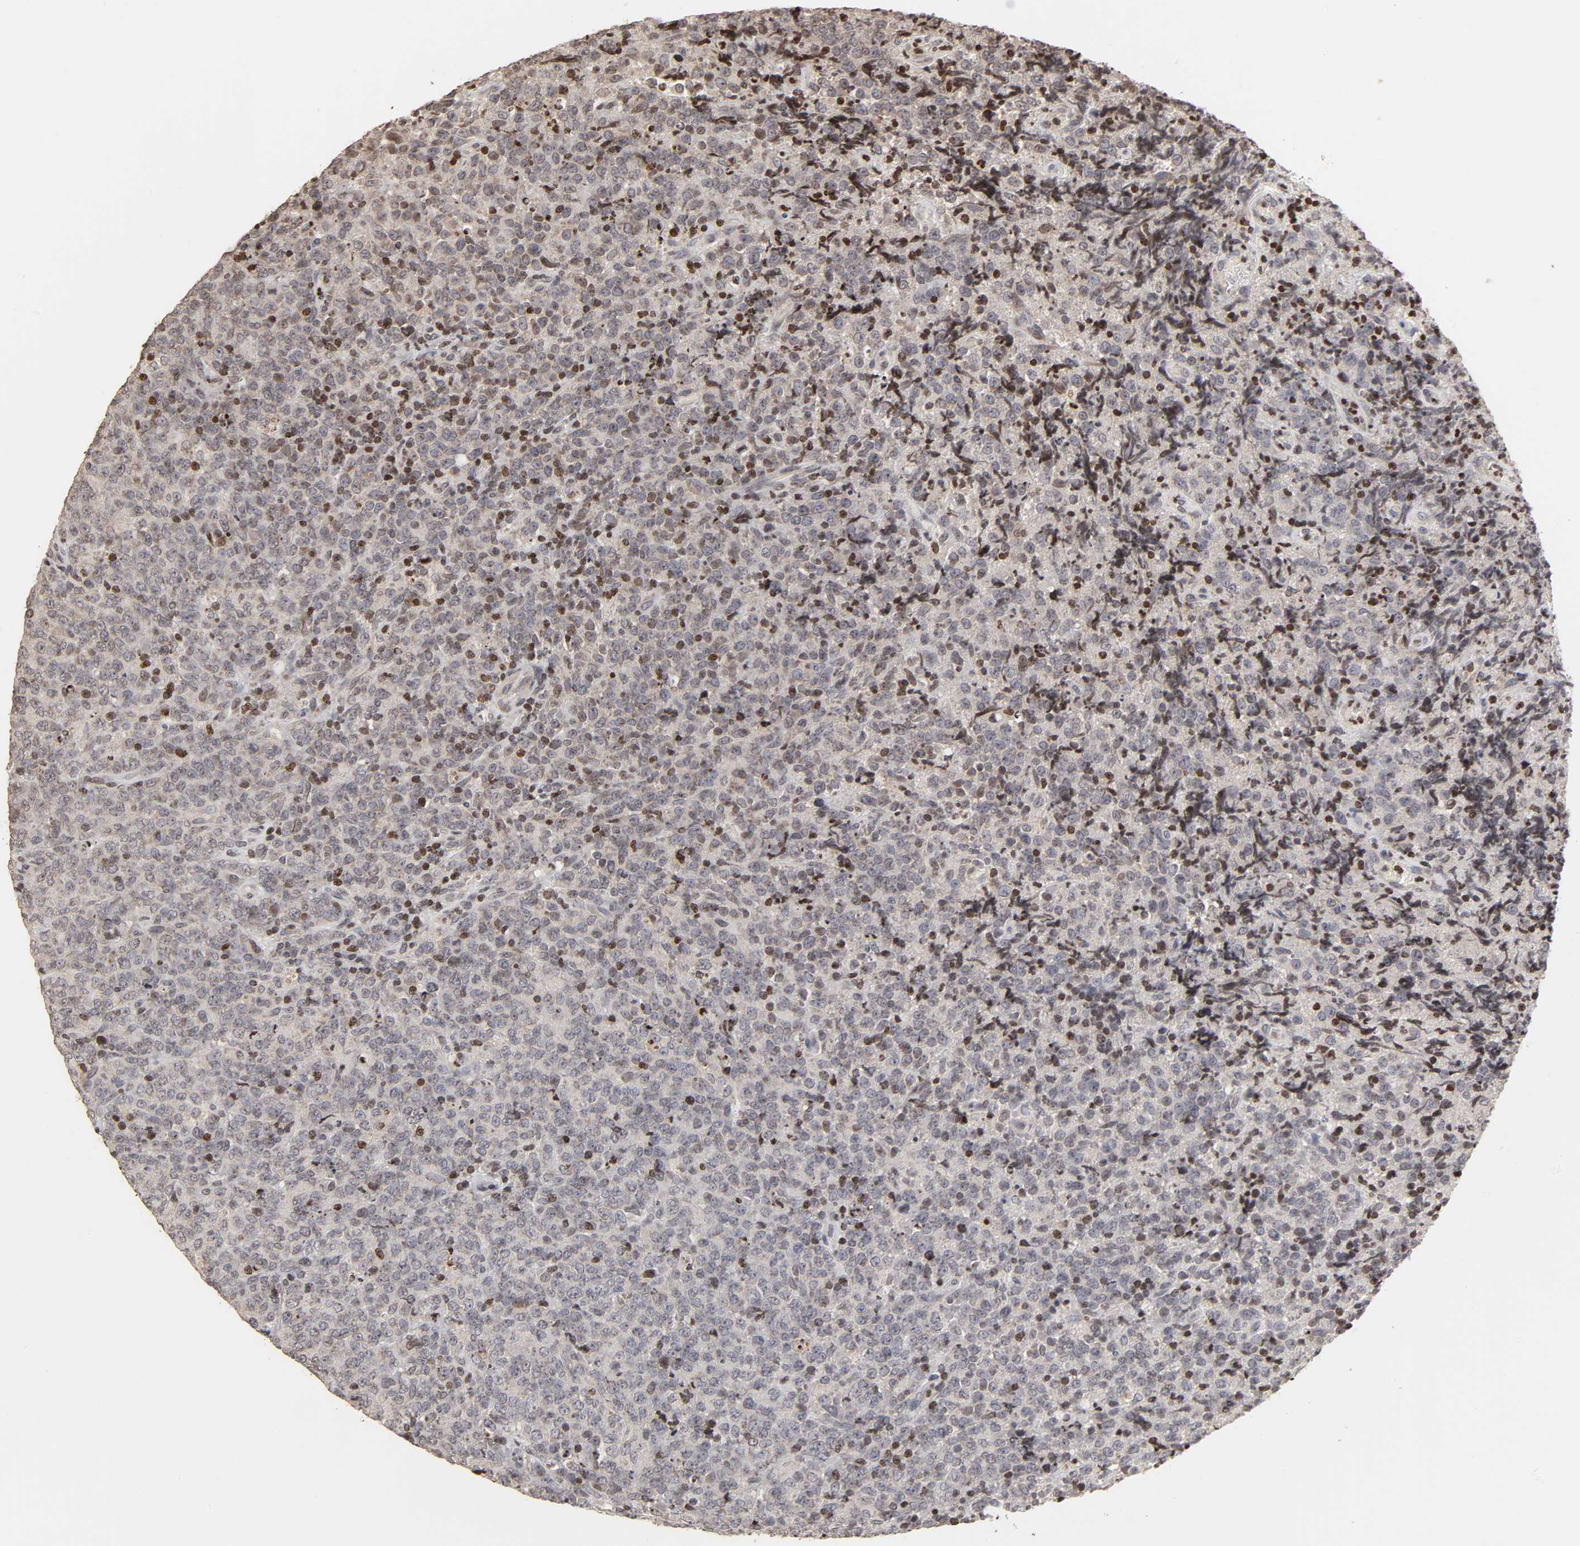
{"staining": {"intensity": "negative", "quantity": "none", "location": "none"}, "tissue": "lymphoma", "cell_type": "Tumor cells", "image_type": "cancer", "snomed": [{"axis": "morphology", "description": "Malignant lymphoma, non-Hodgkin's type, High grade"}, {"axis": "topography", "description": "Tonsil"}], "caption": "This is an immunohistochemistry (IHC) micrograph of lymphoma. There is no expression in tumor cells.", "gene": "ZNF473", "patient": {"sex": "female", "age": 36}}